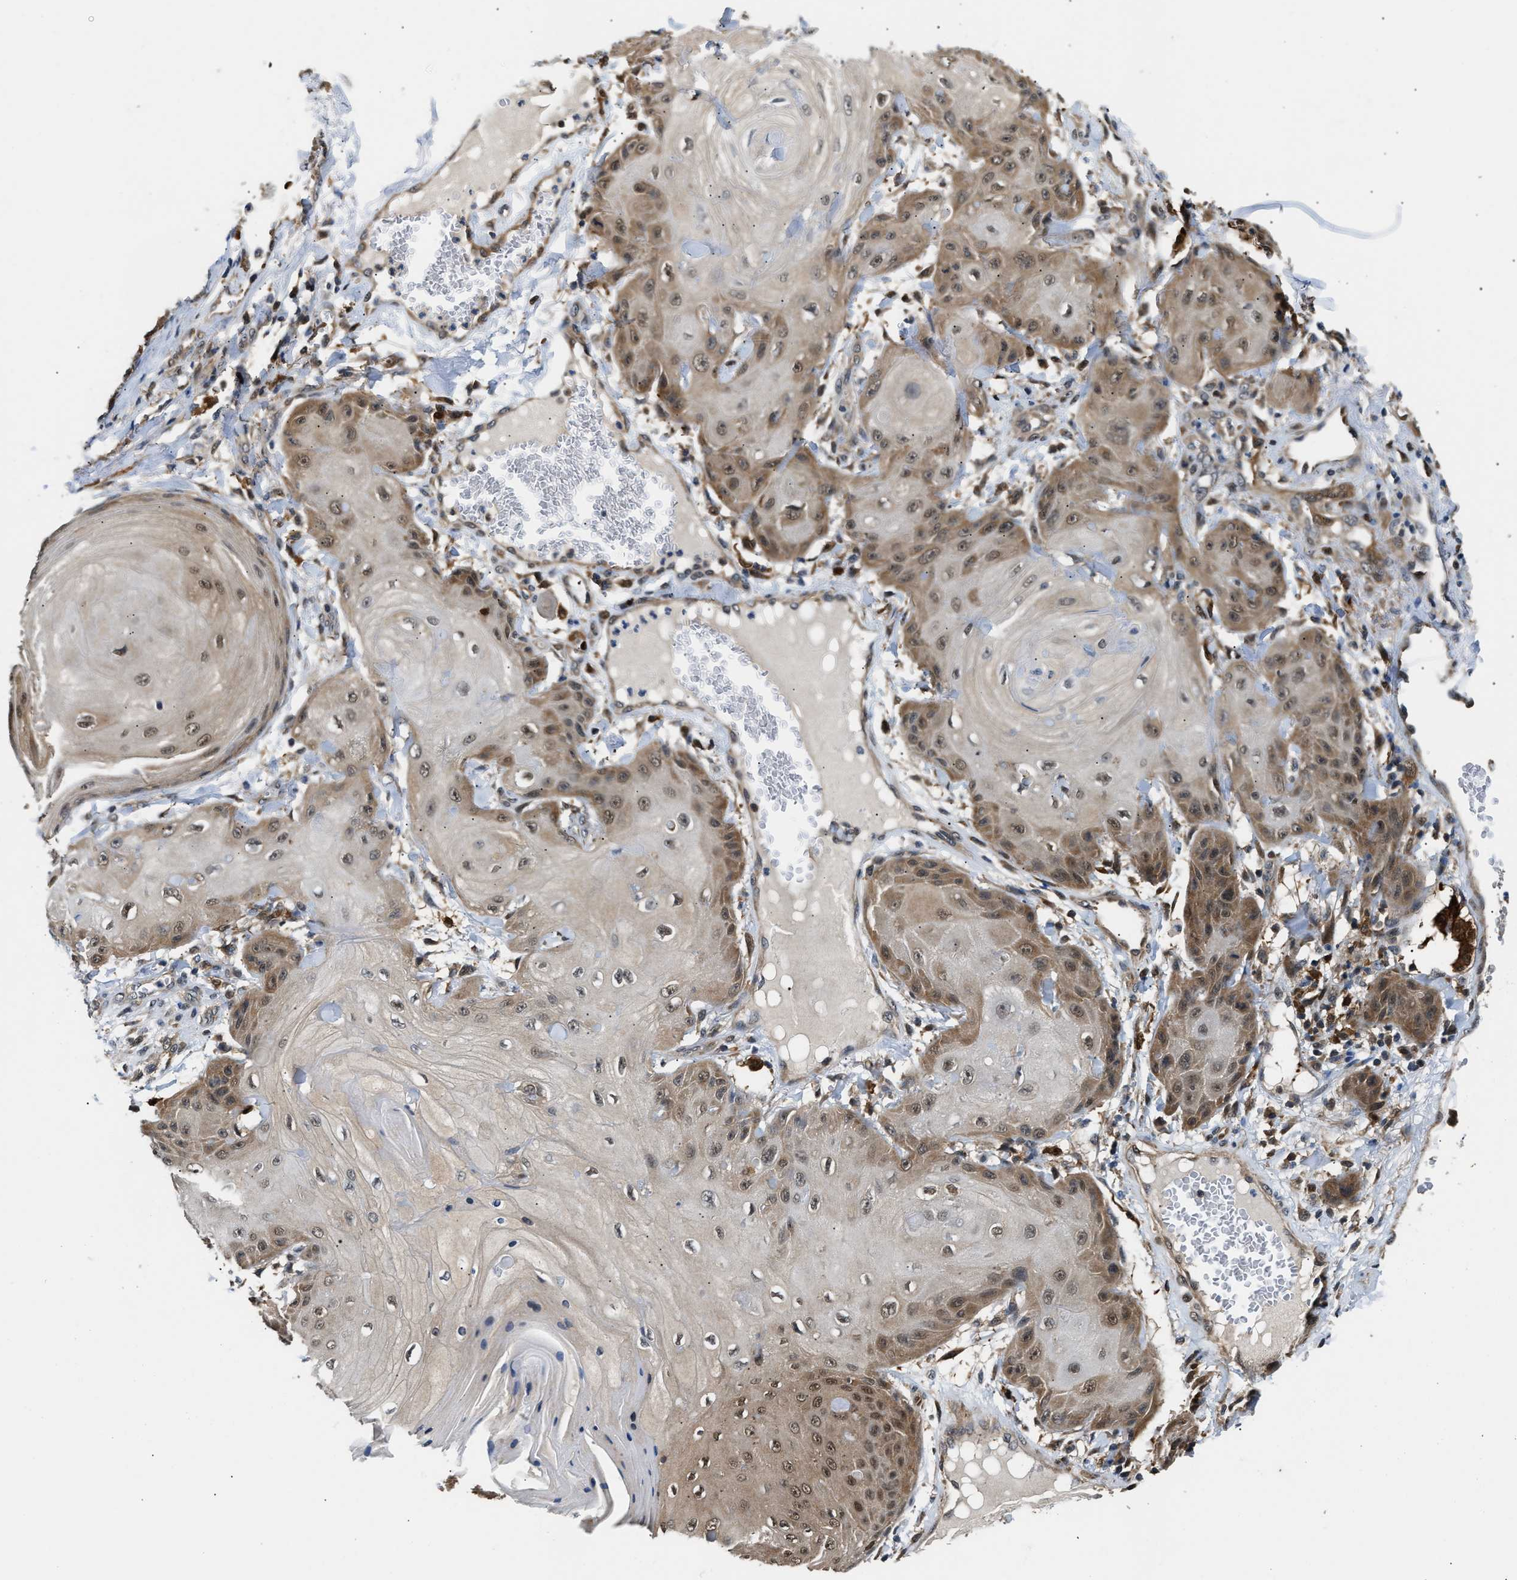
{"staining": {"intensity": "moderate", "quantity": ">75%", "location": "cytoplasmic/membranous"}, "tissue": "skin cancer", "cell_type": "Tumor cells", "image_type": "cancer", "snomed": [{"axis": "morphology", "description": "Squamous cell carcinoma, NOS"}, {"axis": "topography", "description": "Skin"}], "caption": "DAB immunohistochemical staining of human squamous cell carcinoma (skin) demonstrates moderate cytoplasmic/membranous protein staining in approximately >75% of tumor cells.", "gene": "PPA1", "patient": {"sex": "male", "age": 74}}